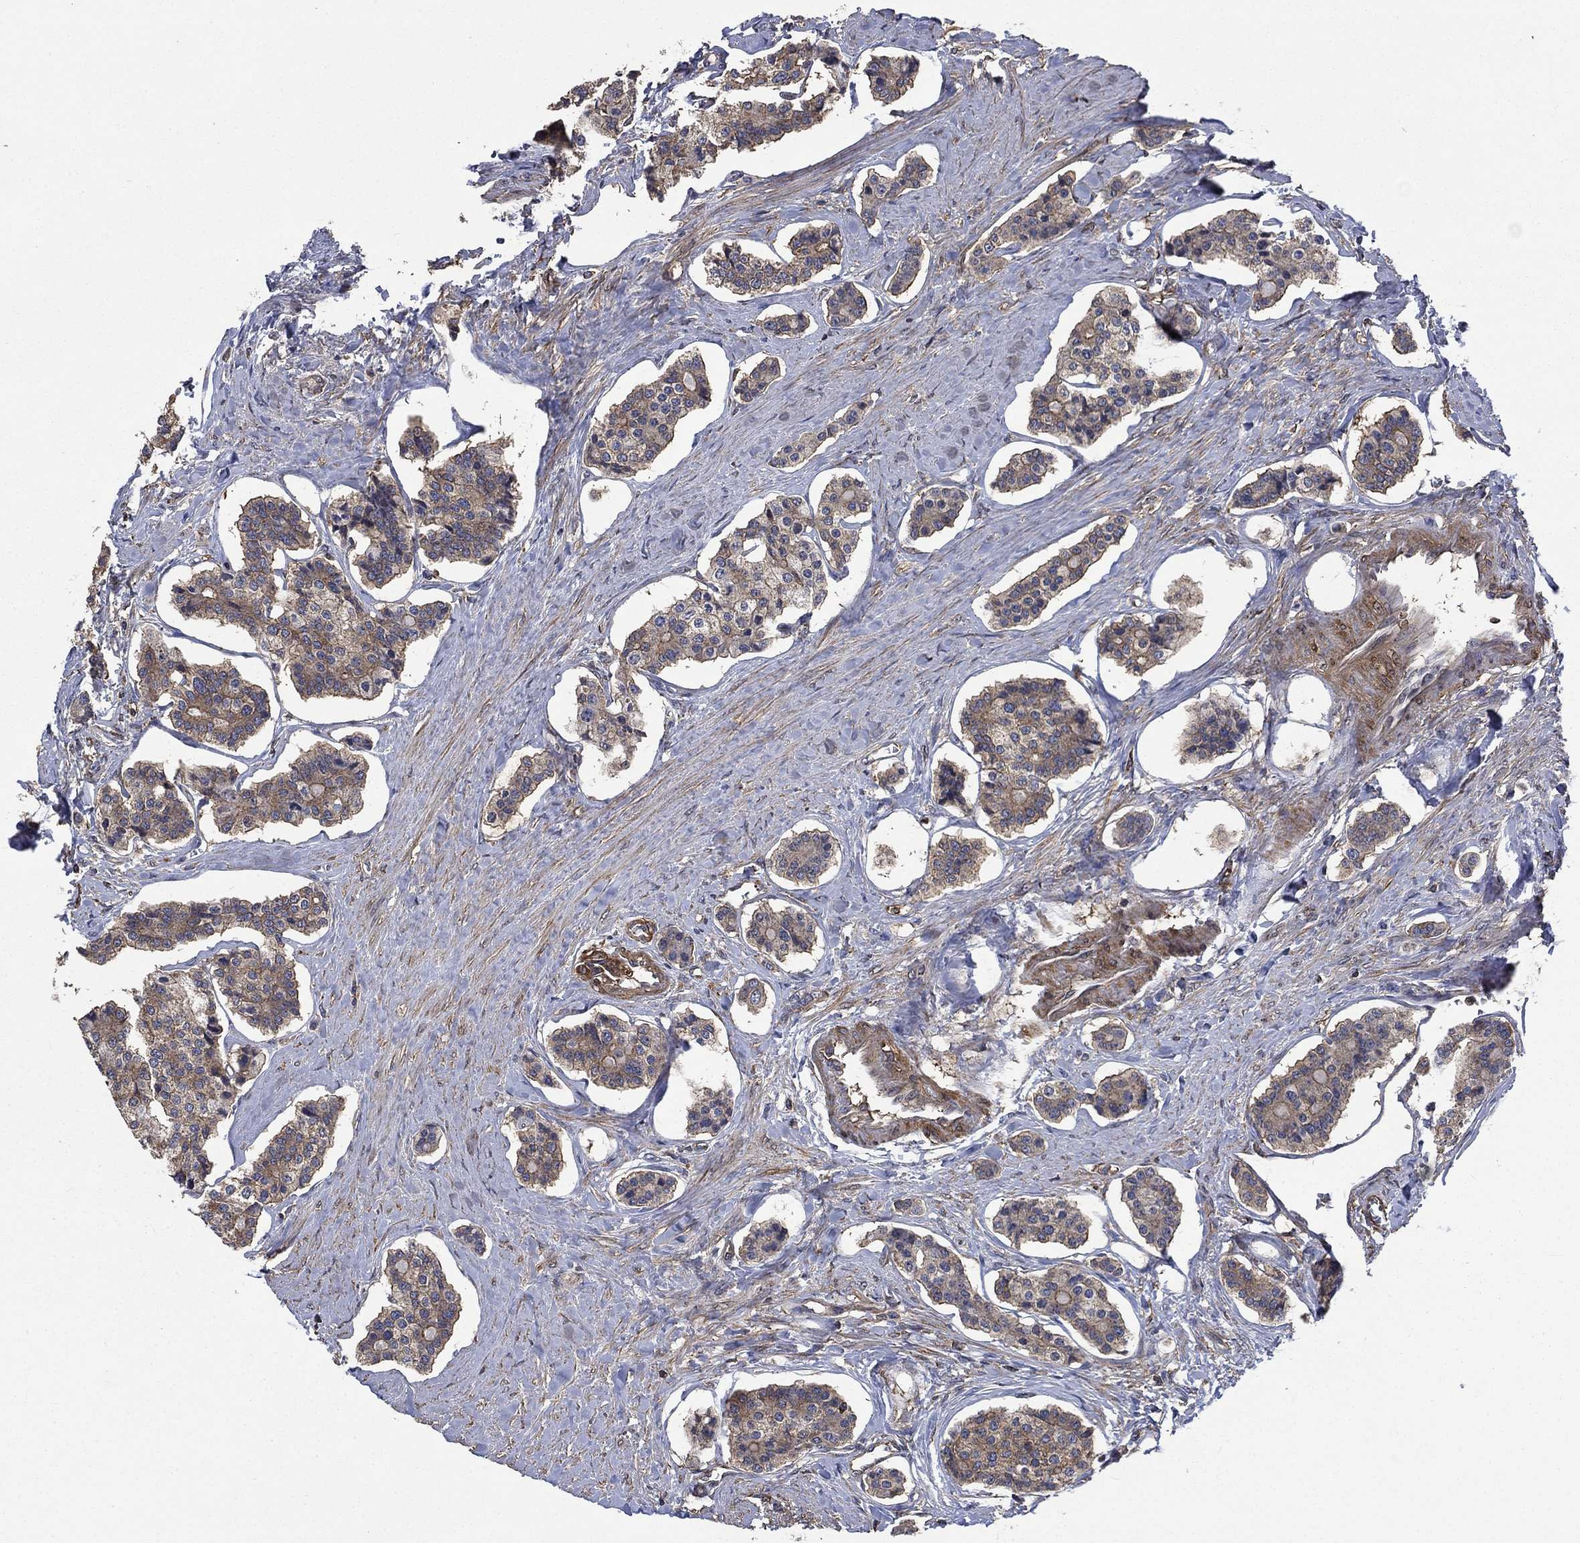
{"staining": {"intensity": "moderate", "quantity": "25%-75%", "location": "cytoplasmic/membranous"}, "tissue": "carcinoid", "cell_type": "Tumor cells", "image_type": "cancer", "snomed": [{"axis": "morphology", "description": "Carcinoid, malignant, NOS"}, {"axis": "topography", "description": "Small intestine"}], "caption": "Moderate cytoplasmic/membranous protein expression is appreciated in about 25%-75% of tumor cells in carcinoid (malignant).", "gene": "PDE3A", "patient": {"sex": "female", "age": 65}}